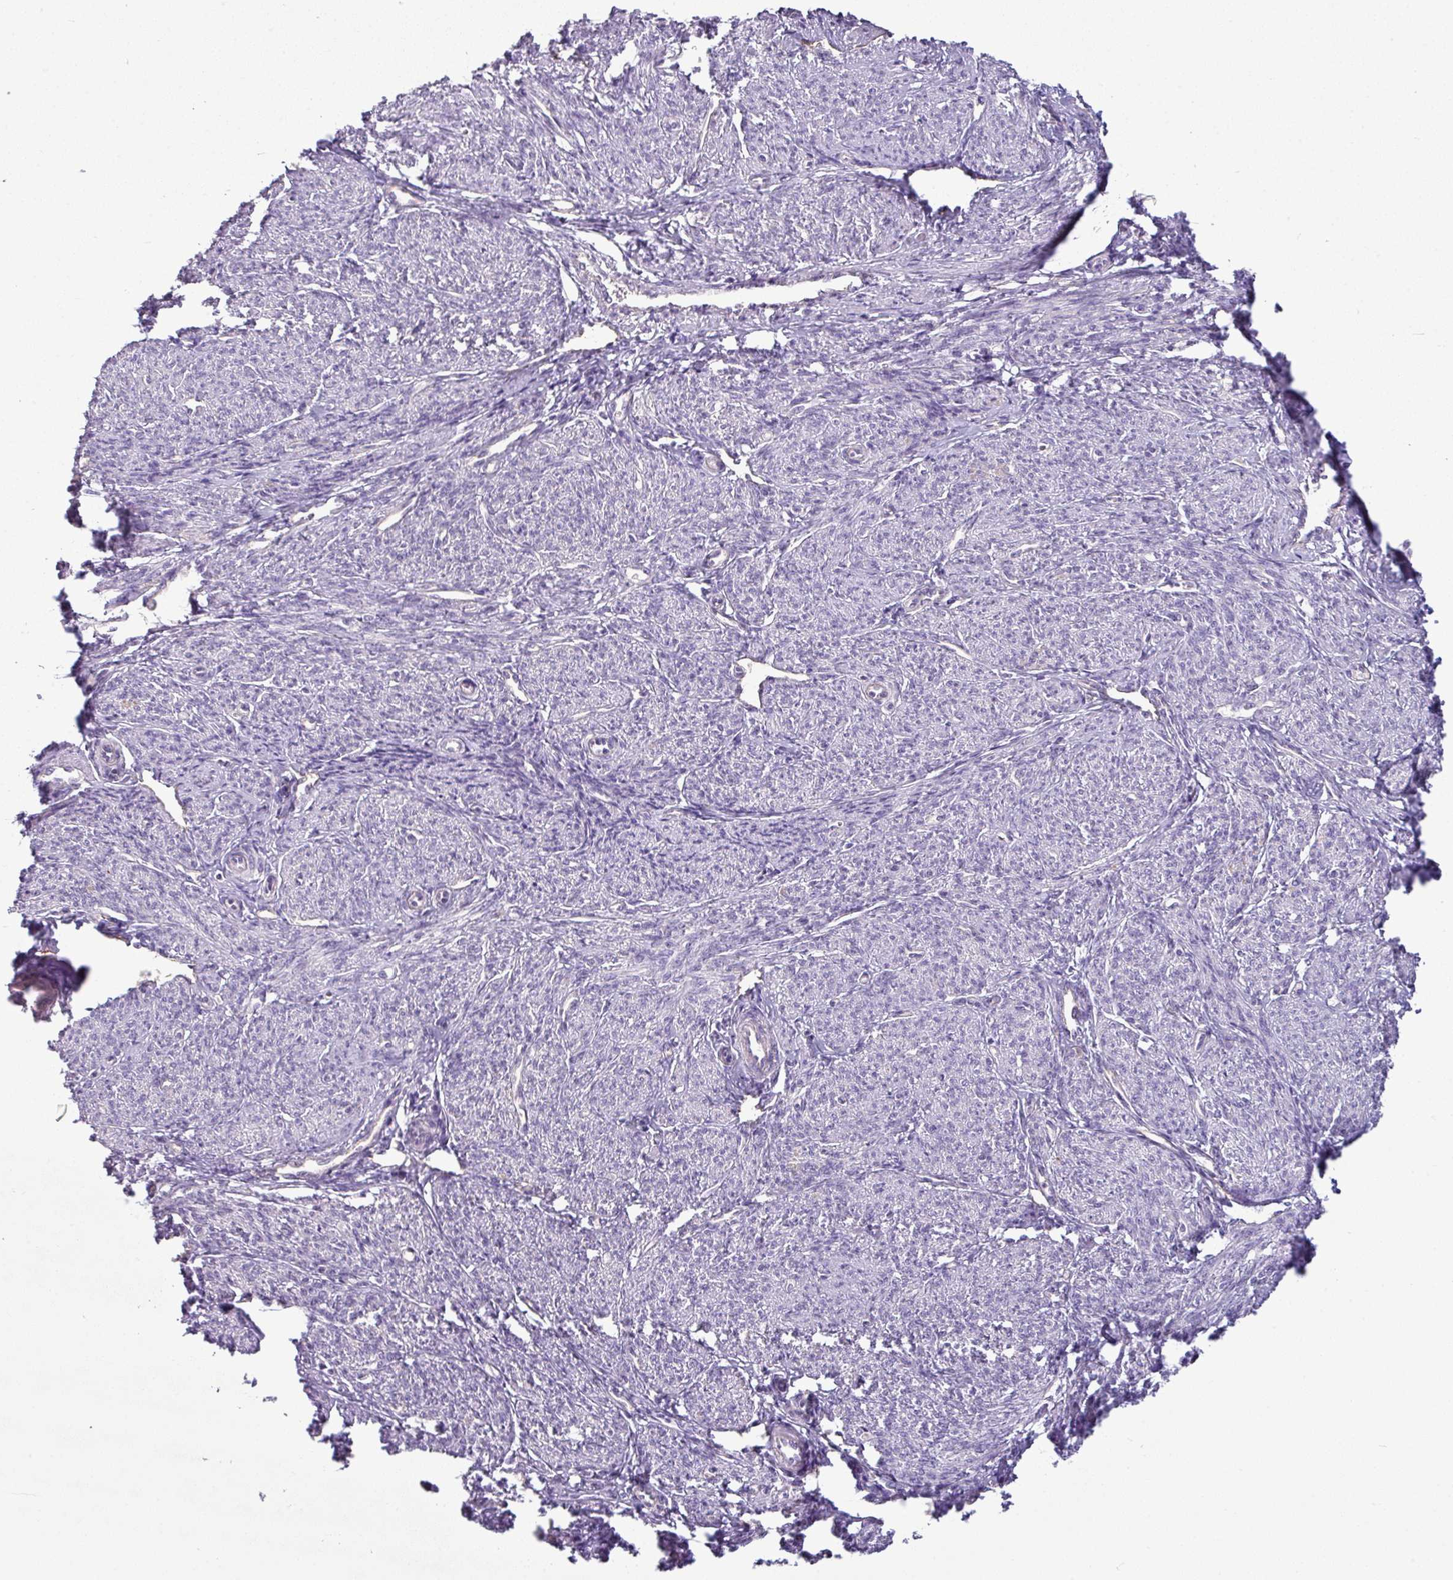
{"staining": {"intensity": "negative", "quantity": "none", "location": "none"}, "tissue": "smooth muscle", "cell_type": "Smooth muscle cells", "image_type": "normal", "snomed": [{"axis": "morphology", "description": "Normal tissue, NOS"}, {"axis": "topography", "description": "Smooth muscle"}], "caption": "An immunohistochemistry (IHC) image of unremarkable smooth muscle is shown. There is no staining in smooth muscle cells of smooth muscle. The staining is performed using DAB (3,3'-diaminobenzidine) brown chromogen with nuclei counter-stained in using hematoxylin.", "gene": "TMEM178B", "patient": {"sex": "female", "age": 65}}